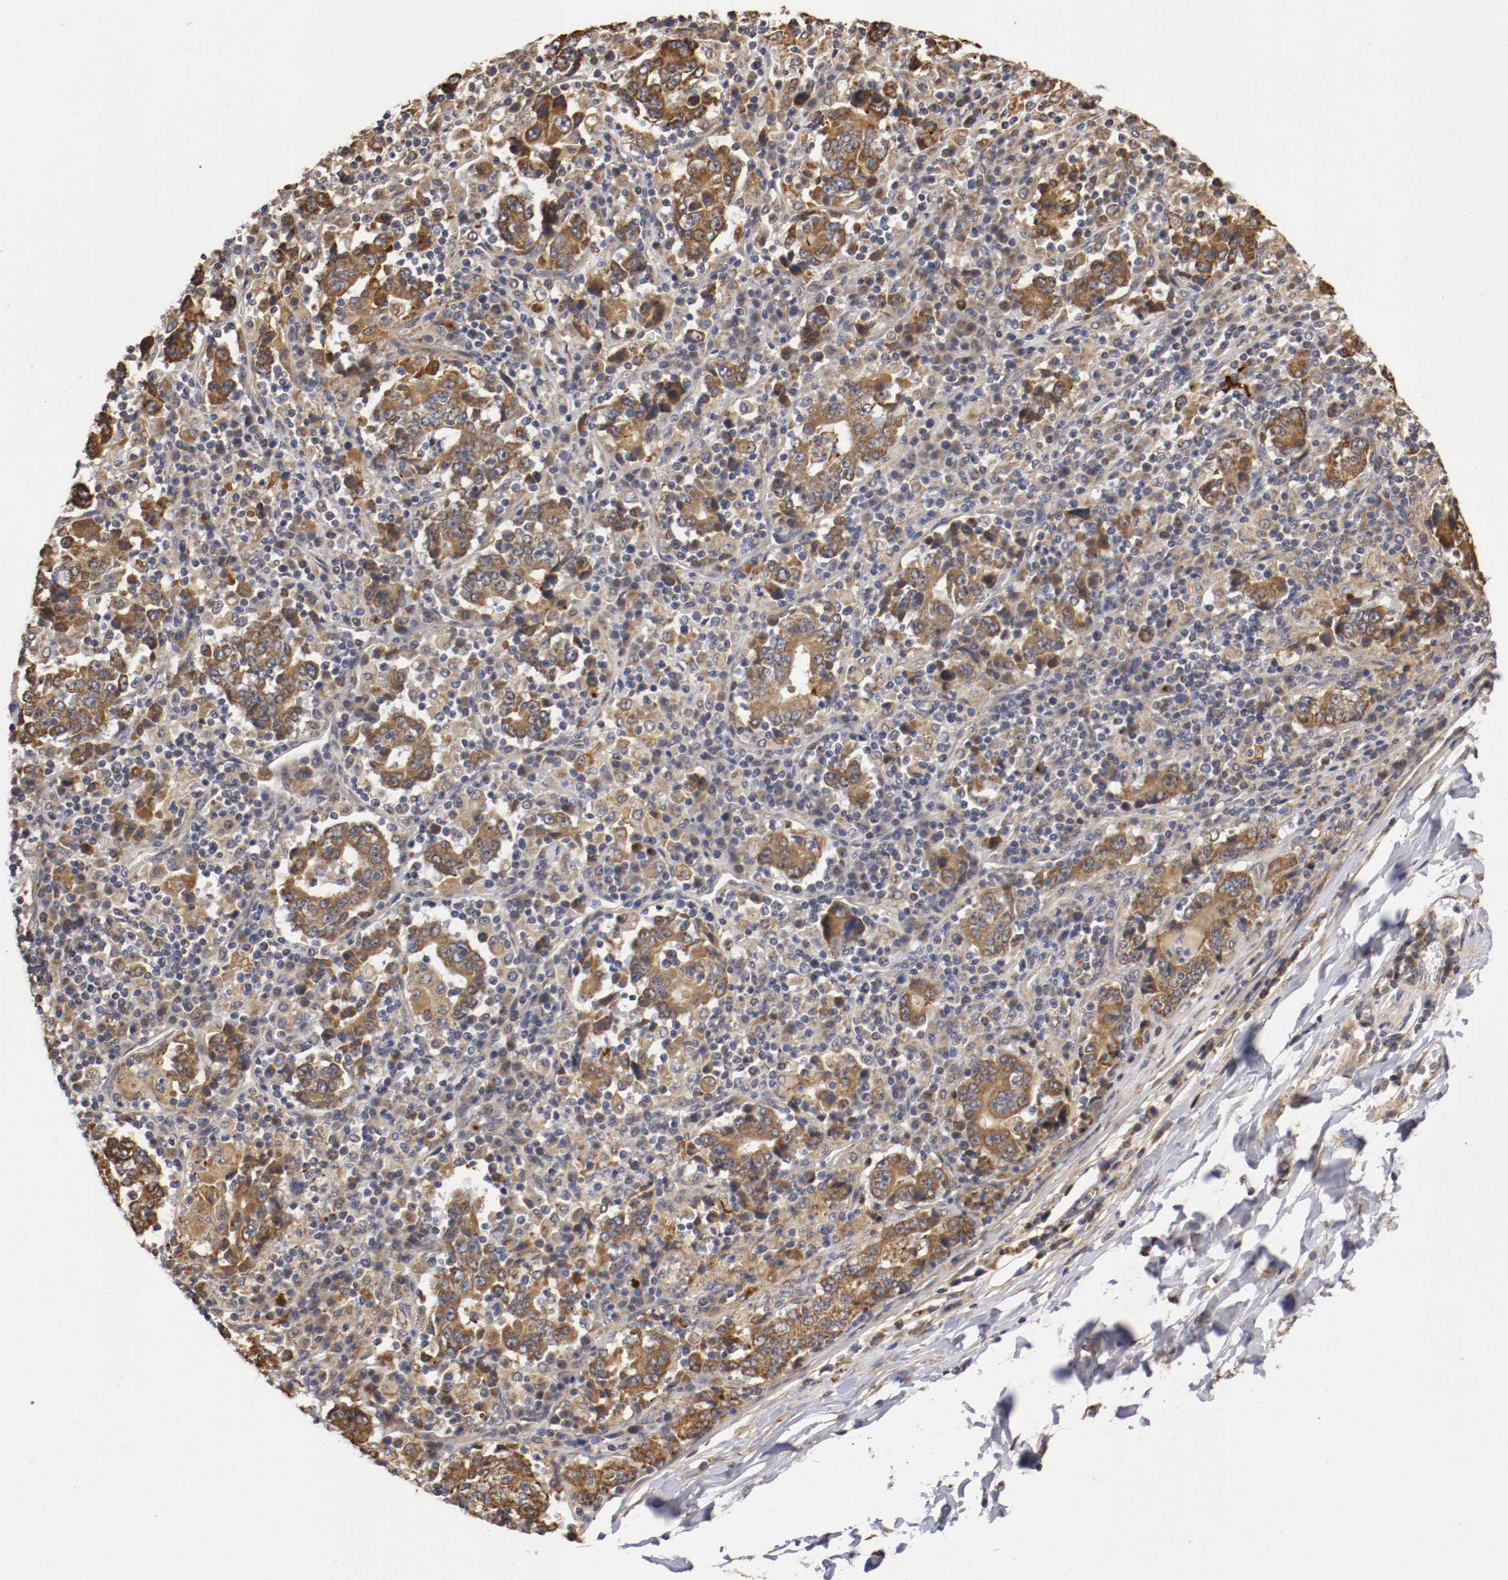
{"staining": {"intensity": "moderate", "quantity": ">75%", "location": "cytoplasmic/membranous"}, "tissue": "stomach cancer", "cell_type": "Tumor cells", "image_type": "cancer", "snomed": [{"axis": "morphology", "description": "Normal tissue, NOS"}, {"axis": "morphology", "description": "Adenocarcinoma, NOS"}, {"axis": "topography", "description": "Stomach, upper"}, {"axis": "topography", "description": "Stomach"}], "caption": "A high-resolution image shows immunohistochemistry staining of stomach cancer (adenocarcinoma), which exhibits moderate cytoplasmic/membranous expression in about >75% of tumor cells. (DAB IHC, brown staining for protein, blue staining for nuclei).", "gene": "VEZT", "patient": {"sex": "male", "age": 59}}